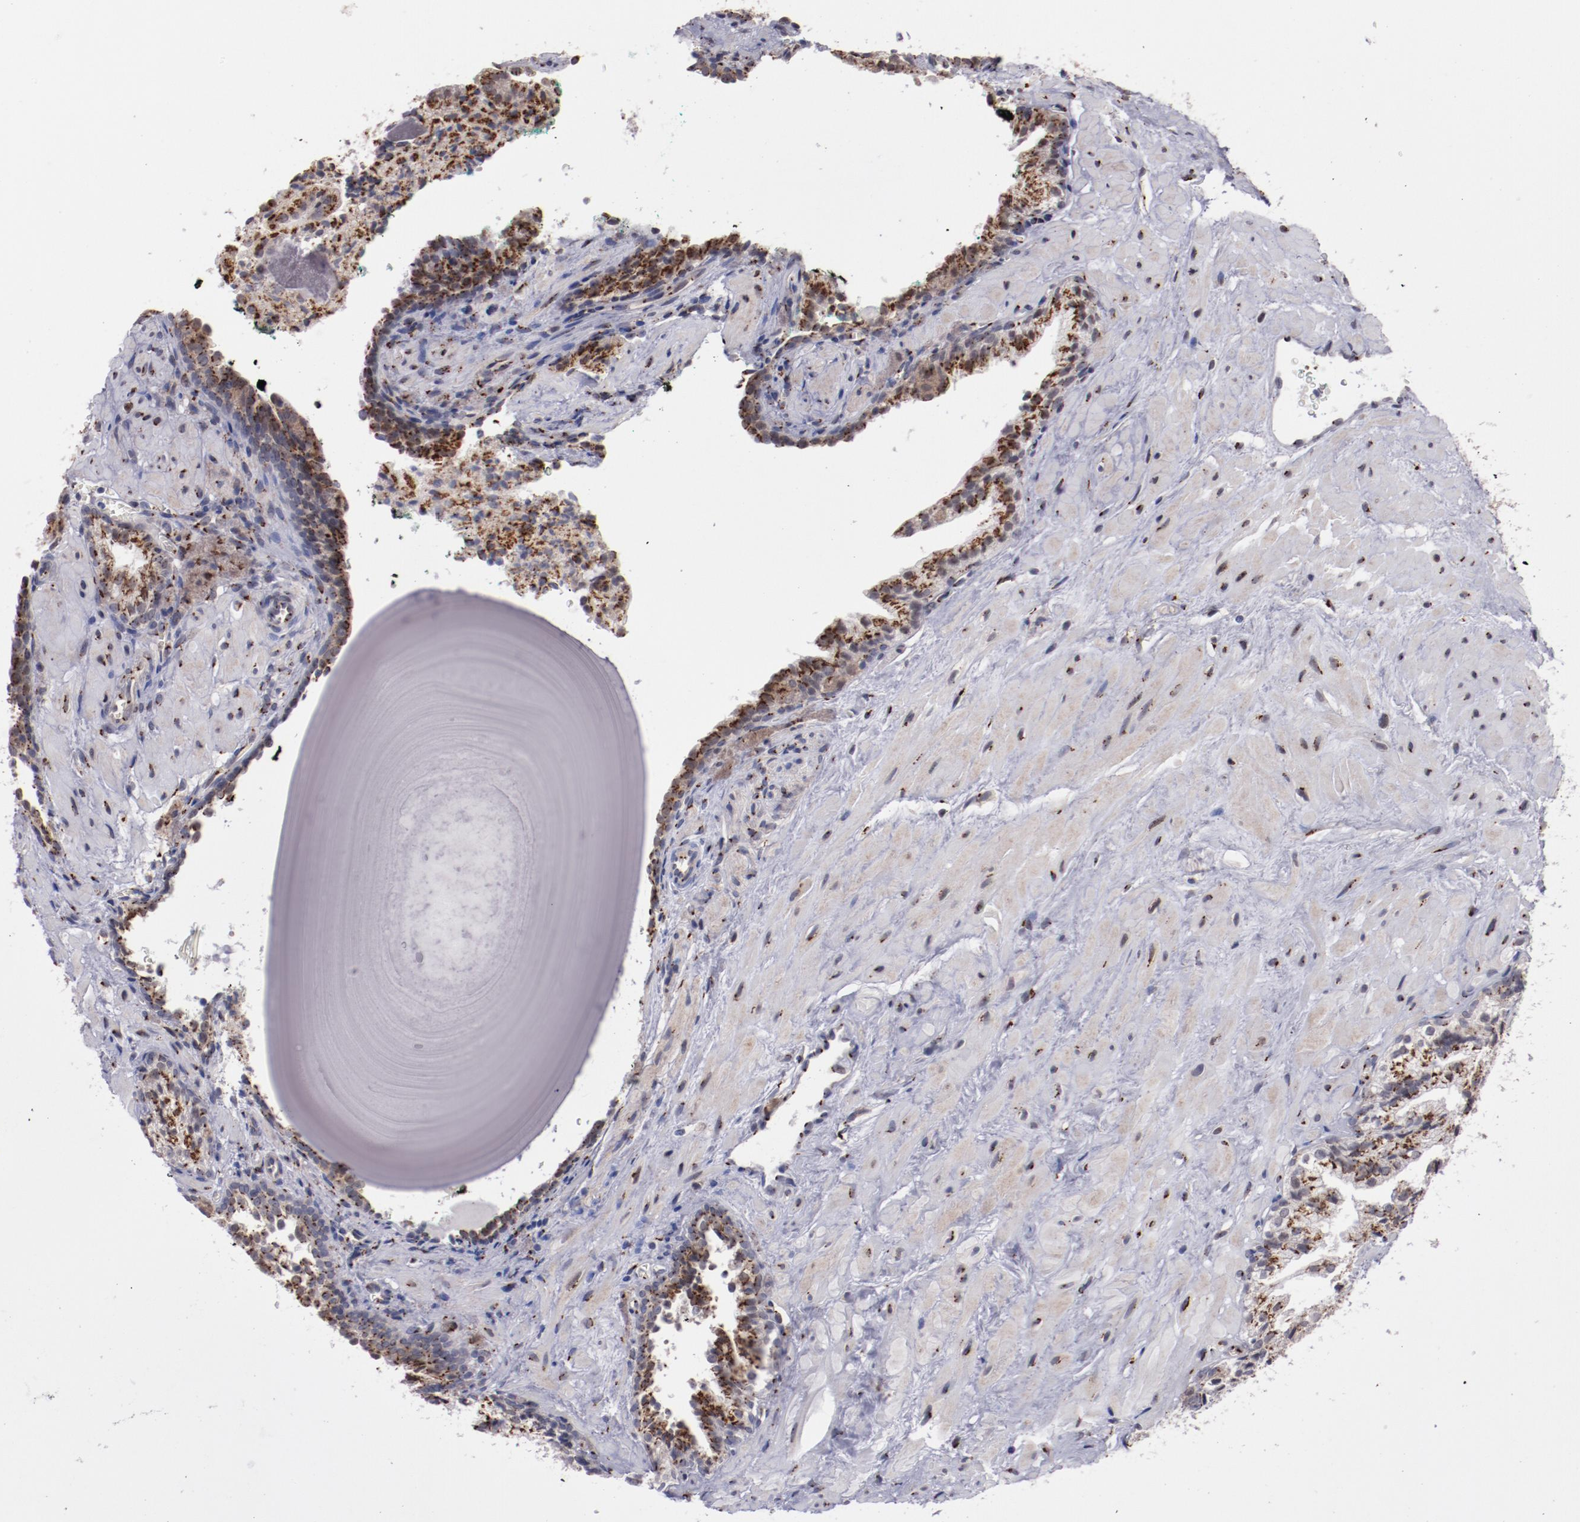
{"staining": {"intensity": "strong", "quantity": ">75%", "location": "cytoplasmic/membranous"}, "tissue": "prostate cancer", "cell_type": "Tumor cells", "image_type": "cancer", "snomed": [{"axis": "morphology", "description": "Adenocarcinoma, Medium grade"}, {"axis": "topography", "description": "Prostate"}], "caption": "Brown immunohistochemical staining in human prostate cancer demonstrates strong cytoplasmic/membranous staining in about >75% of tumor cells.", "gene": "GOLIM4", "patient": {"sex": "male", "age": 64}}